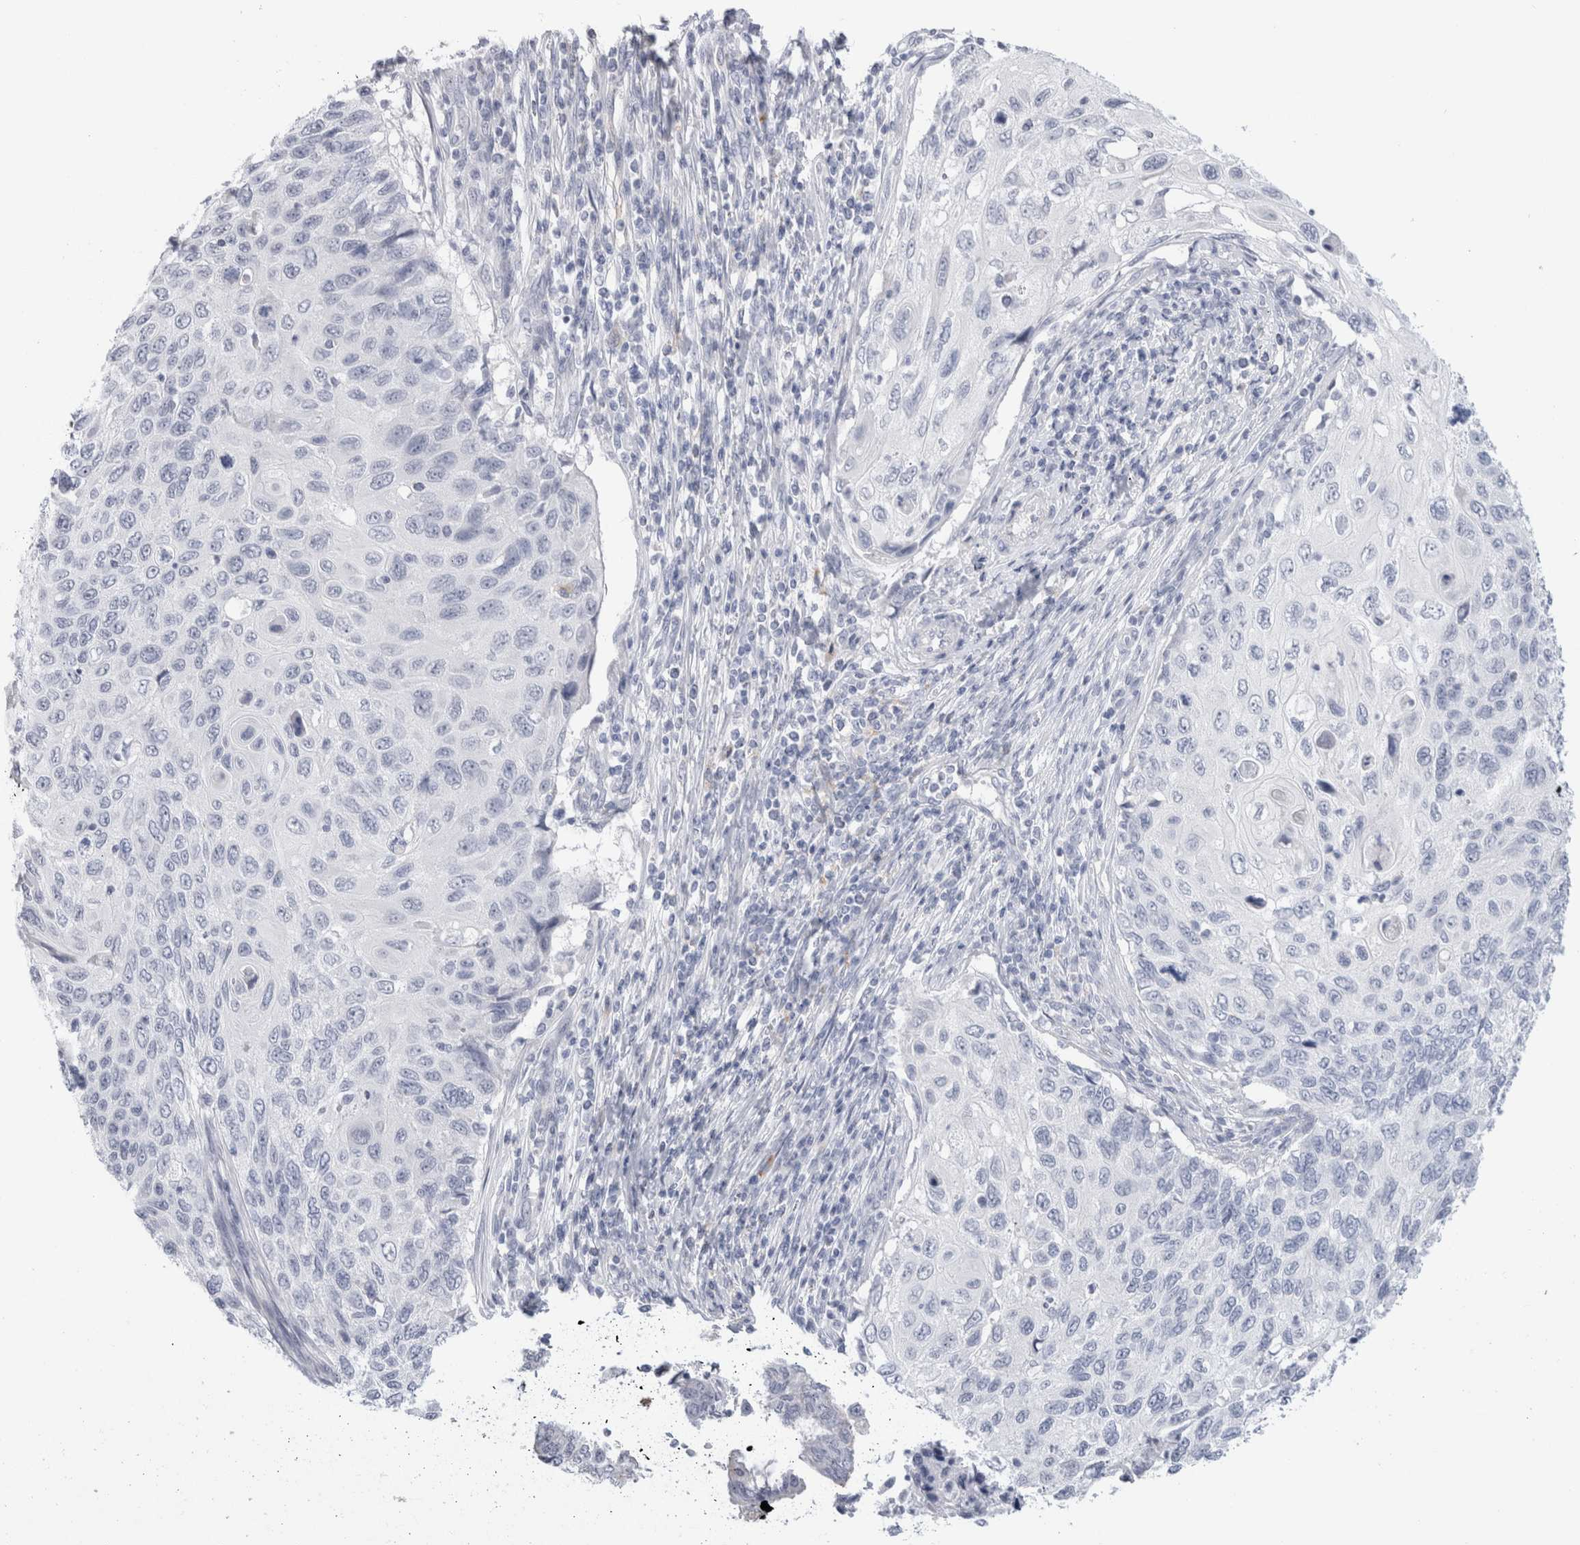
{"staining": {"intensity": "negative", "quantity": "none", "location": "none"}, "tissue": "cervical cancer", "cell_type": "Tumor cells", "image_type": "cancer", "snomed": [{"axis": "morphology", "description": "Squamous cell carcinoma, NOS"}, {"axis": "topography", "description": "Cervix"}], "caption": "Immunohistochemical staining of cervical cancer (squamous cell carcinoma) shows no significant staining in tumor cells. (DAB immunohistochemistry with hematoxylin counter stain).", "gene": "ANKMY1", "patient": {"sex": "female", "age": 70}}